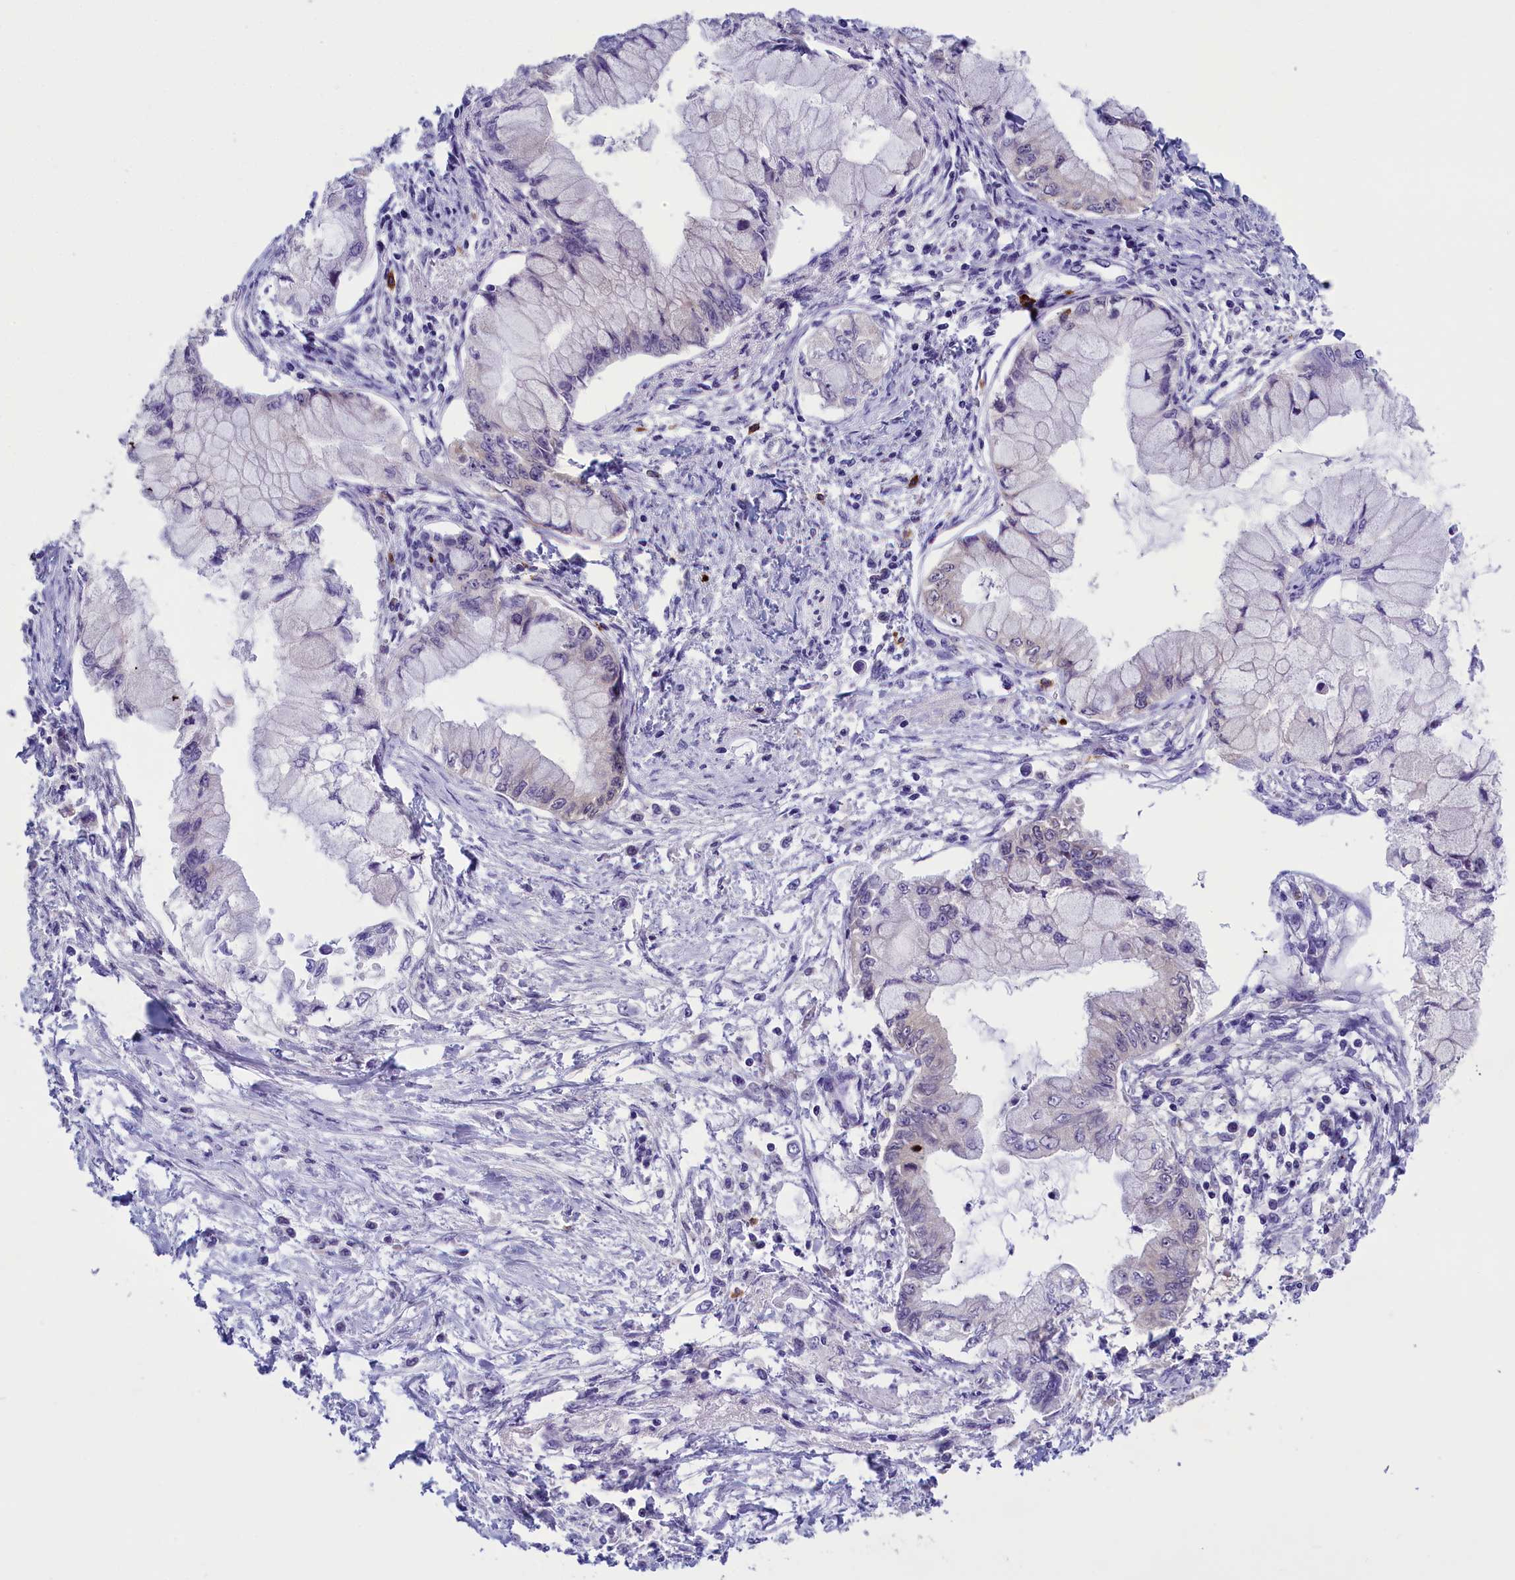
{"staining": {"intensity": "negative", "quantity": "none", "location": "none"}, "tissue": "pancreatic cancer", "cell_type": "Tumor cells", "image_type": "cancer", "snomed": [{"axis": "morphology", "description": "Adenocarcinoma, NOS"}, {"axis": "topography", "description": "Pancreas"}], "caption": "Immunohistochemistry (IHC) histopathology image of pancreatic adenocarcinoma stained for a protein (brown), which demonstrates no positivity in tumor cells. Brightfield microscopy of IHC stained with DAB (3,3'-diaminobenzidine) (brown) and hematoxylin (blue), captured at high magnification.", "gene": "ENPP6", "patient": {"sex": "male", "age": 48}}